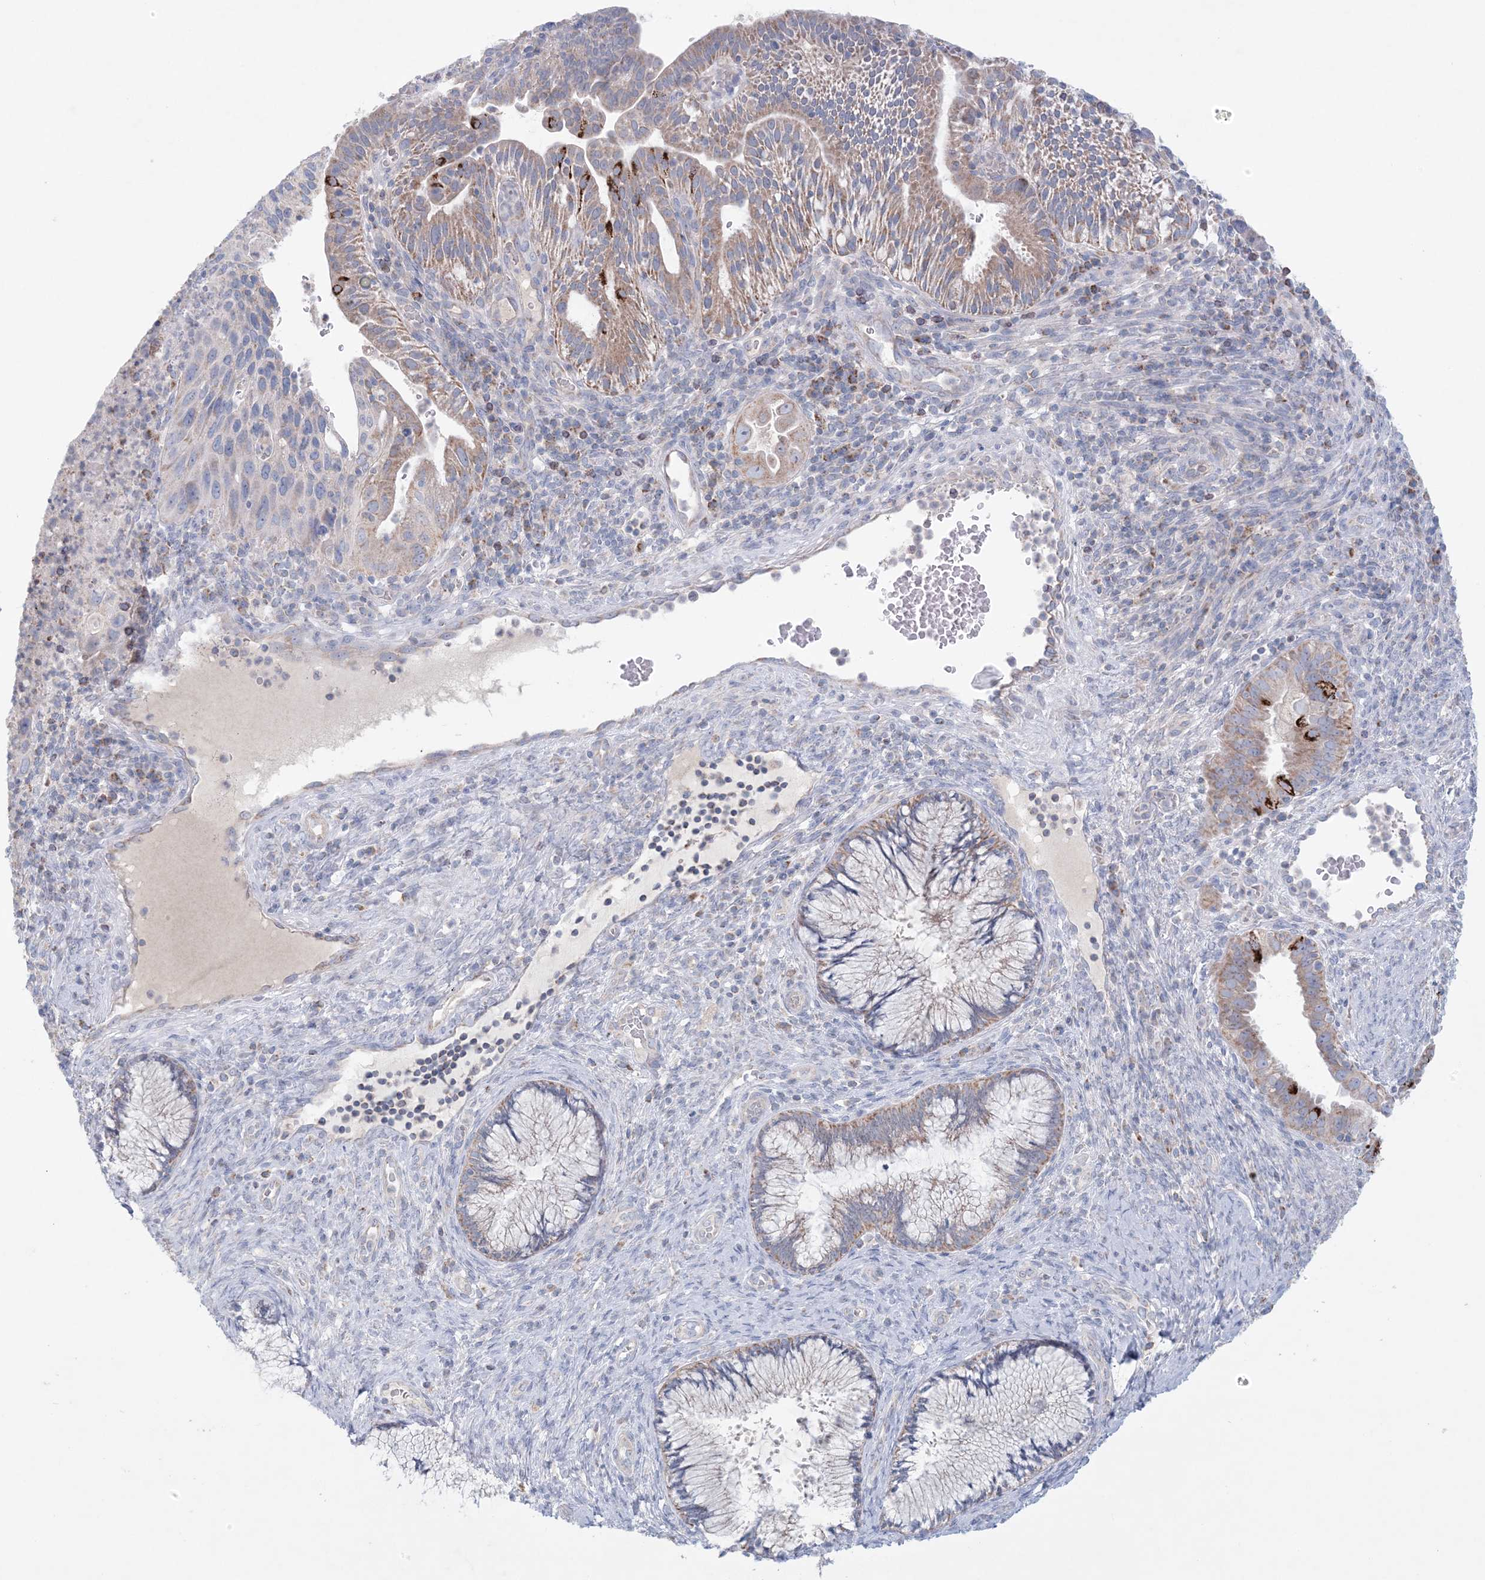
{"staining": {"intensity": "moderate", "quantity": "25%-75%", "location": "cytoplasmic/membranous"}, "tissue": "cervical cancer", "cell_type": "Tumor cells", "image_type": "cancer", "snomed": [{"axis": "morphology", "description": "Squamous cell carcinoma, NOS"}, {"axis": "topography", "description": "Cervix"}], "caption": "Immunohistochemical staining of cervical cancer (squamous cell carcinoma) demonstrates medium levels of moderate cytoplasmic/membranous expression in about 25%-75% of tumor cells.", "gene": "KCTD6", "patient": {"sex": "female", "age": 38}}